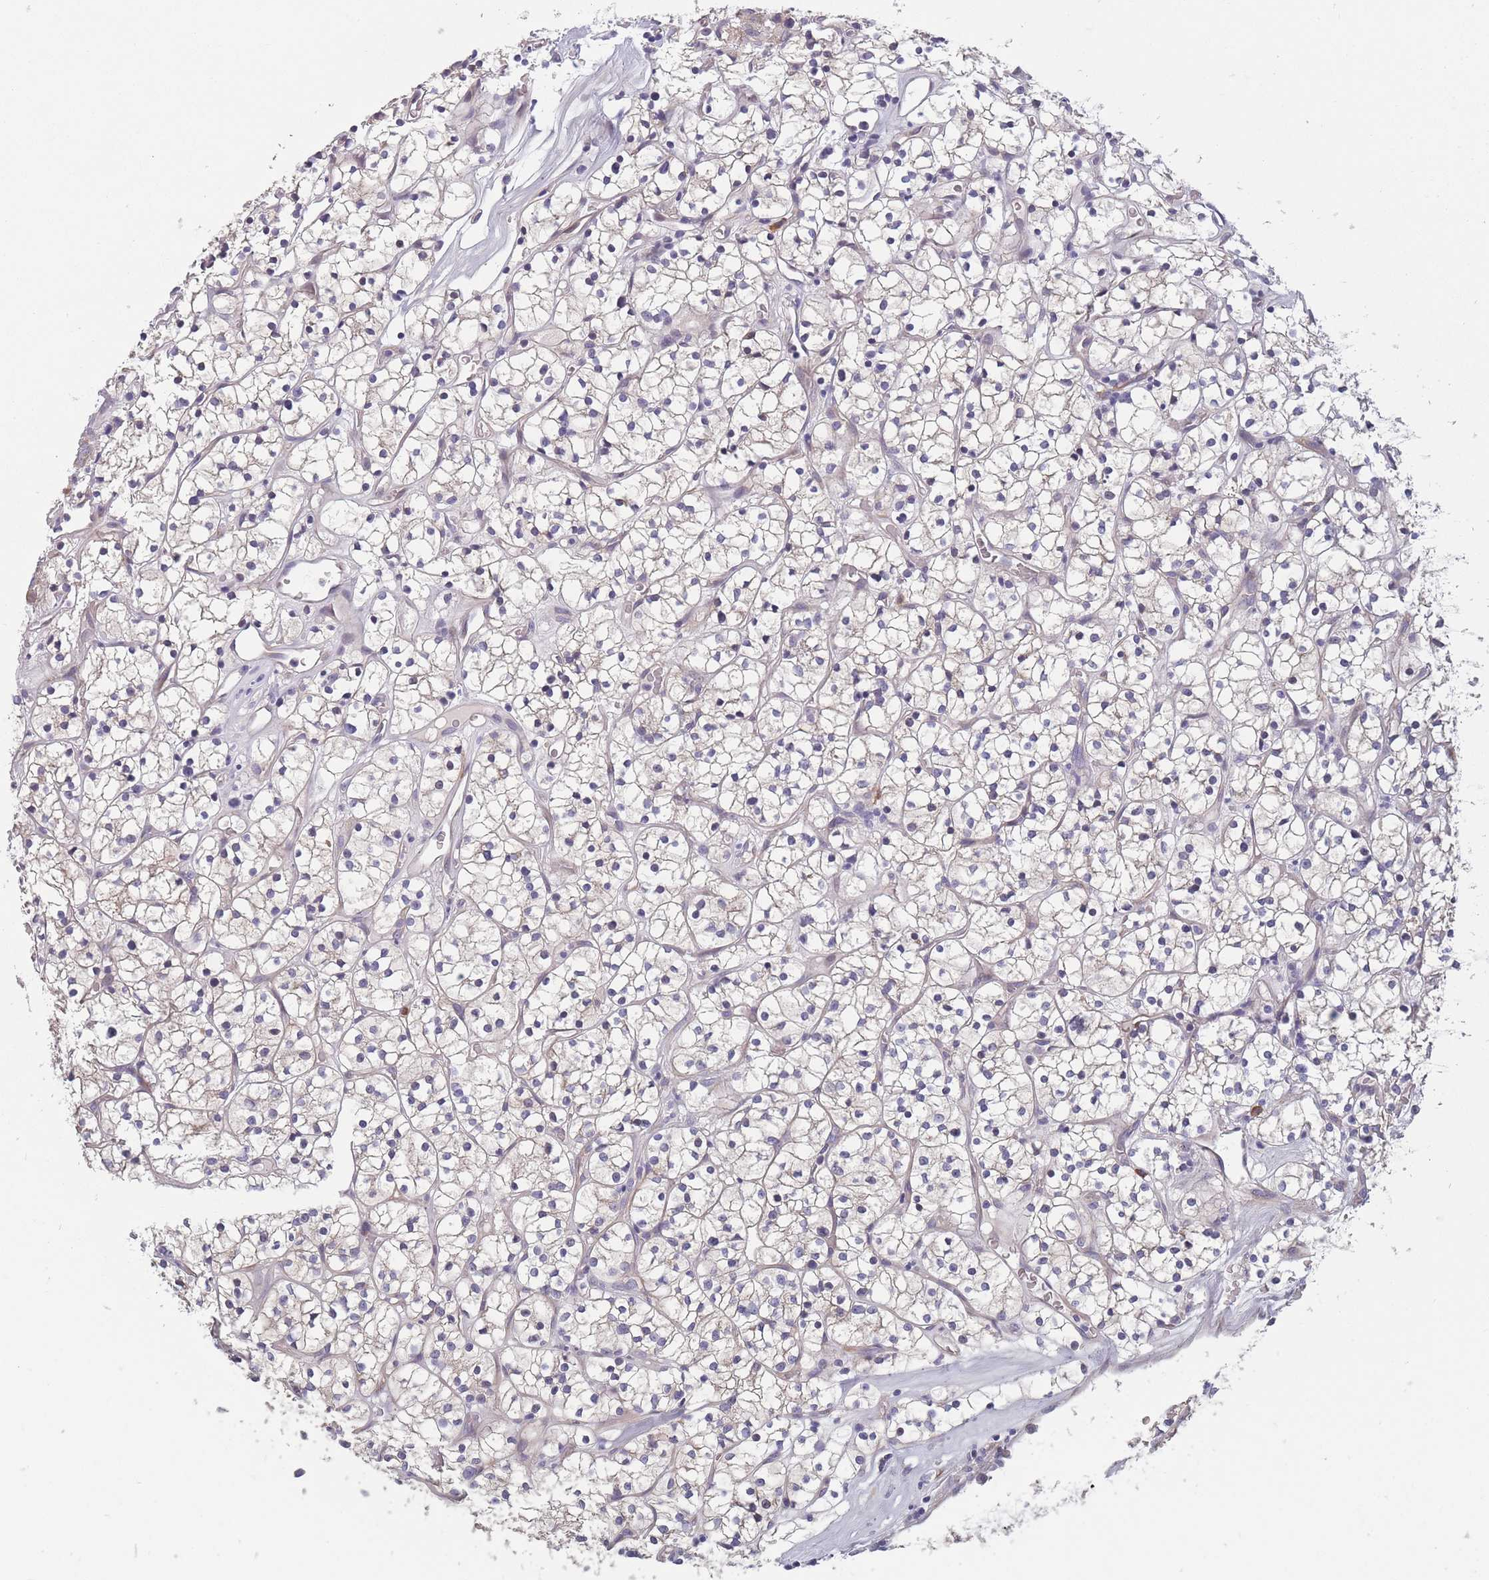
{"staining": {"intensity": "negative", "quantity": "none", "location": "none"}, "tissue": "renal cancer", "cell_type": "Tumor cells", "image_type": "cancer", "snomed": [{"axis": "morphology", "description": "Adenocarcinoma, NOS"}, {"axis": "topography", "description": "Kidney"}], "caption": "Tumor cells show no significant protein positivity in renal adenocarcinoma.", "gene": "FAM83F", "patient": {"sex": "female", "age": 64}}